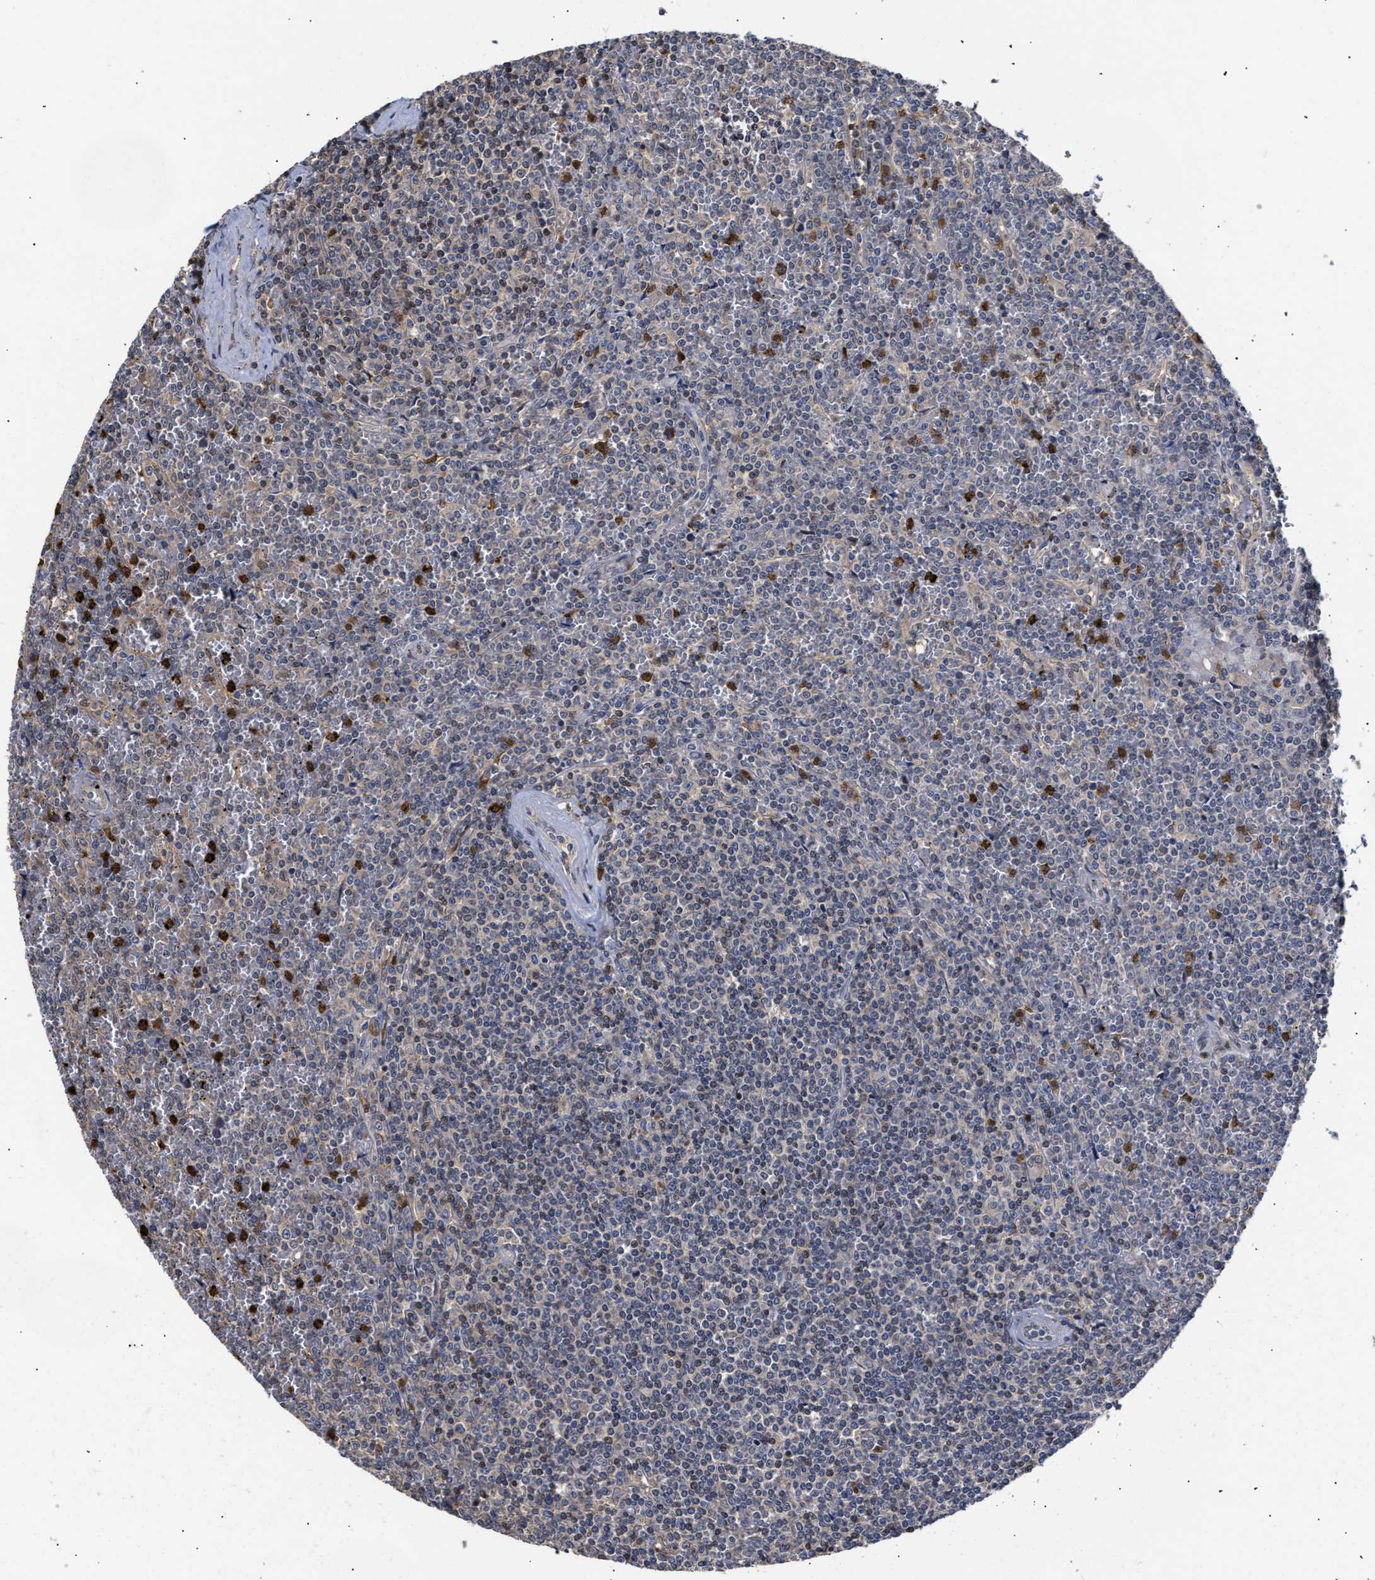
{"staining": {"intensity": "negative", "quantity": "none", "location": "none"}, "tissue": "lymphoma", "cell_type": "Tumor cells", "image_type": "cancer", "snomed": [{"axis": "morphology", "description": "Malignant lymphoma, non-Hodgkin's type, Low grade"}, {"axis": "topography", "description": "Spleen"}], "caption": "This micrograph is of low-grade malignant lymphoma, non-Hodgkin's type stained with immunohistochemistry to label a protein in brown with the nuclei are counter-stained blue. There is no staining in tumor cells.", "gene": "KLHDC1", "patient": {"sex": "female", "age": 19}}